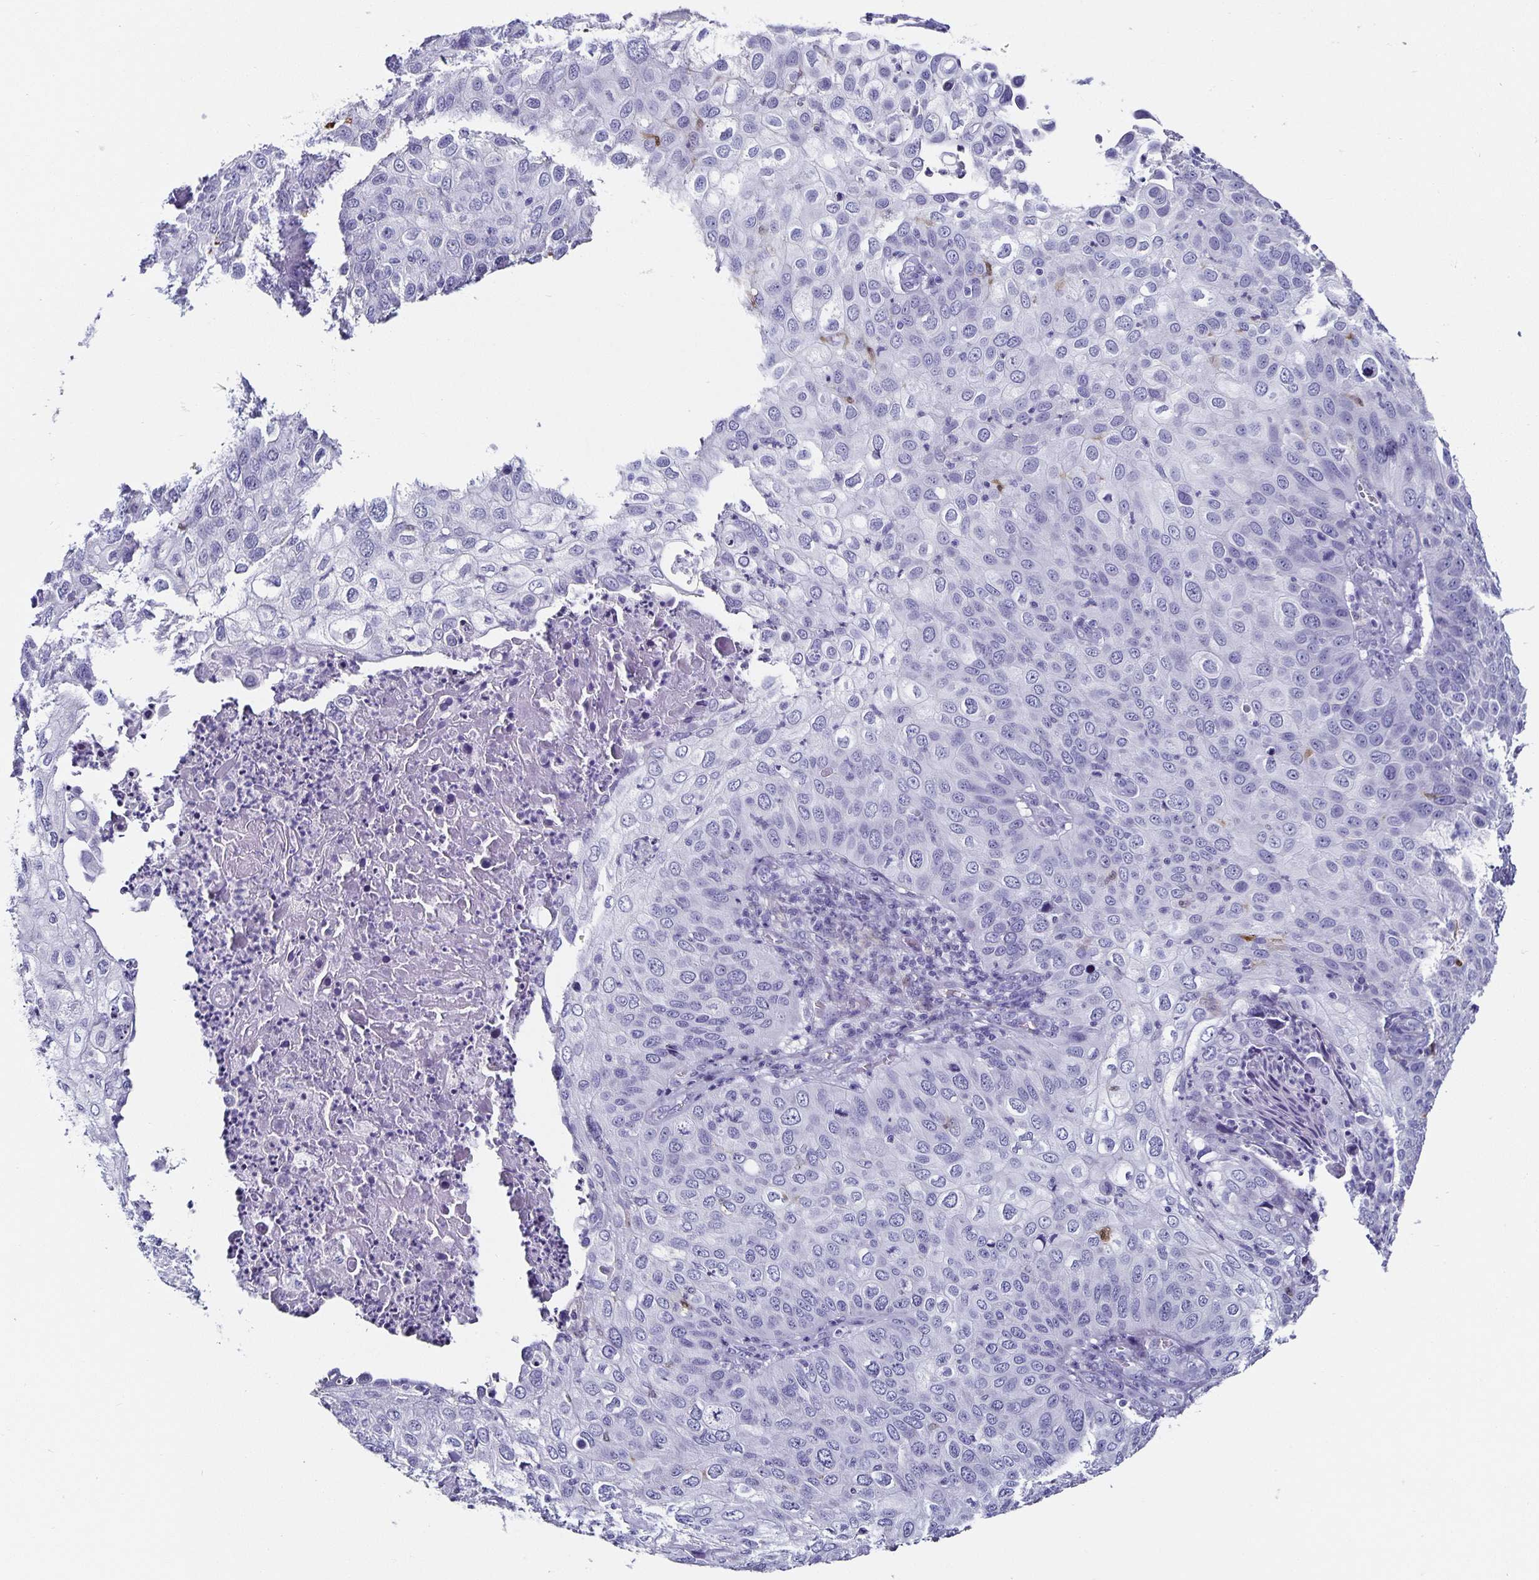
{"staining": {"intensity": "negative", "quantity": "none", "location": "none"}, "tissue": "skin cancer", "cell_type": "Tumor cells", "image_type": "cancer", "snomed": [{"axis": "morphology", "description": "Squamous cell carcinoma, NOS"}, {"axis": "topography", "description": "Skin"}], "caption": "DAB (3,3'-diaminobenzidine) immunohistochemical staining of skin cancer (squamous cell carcinoma) demonstrates no significant staining in tumor cells.", "gene": "CHGA", "patient": {"sex": "male", "age": 87}}